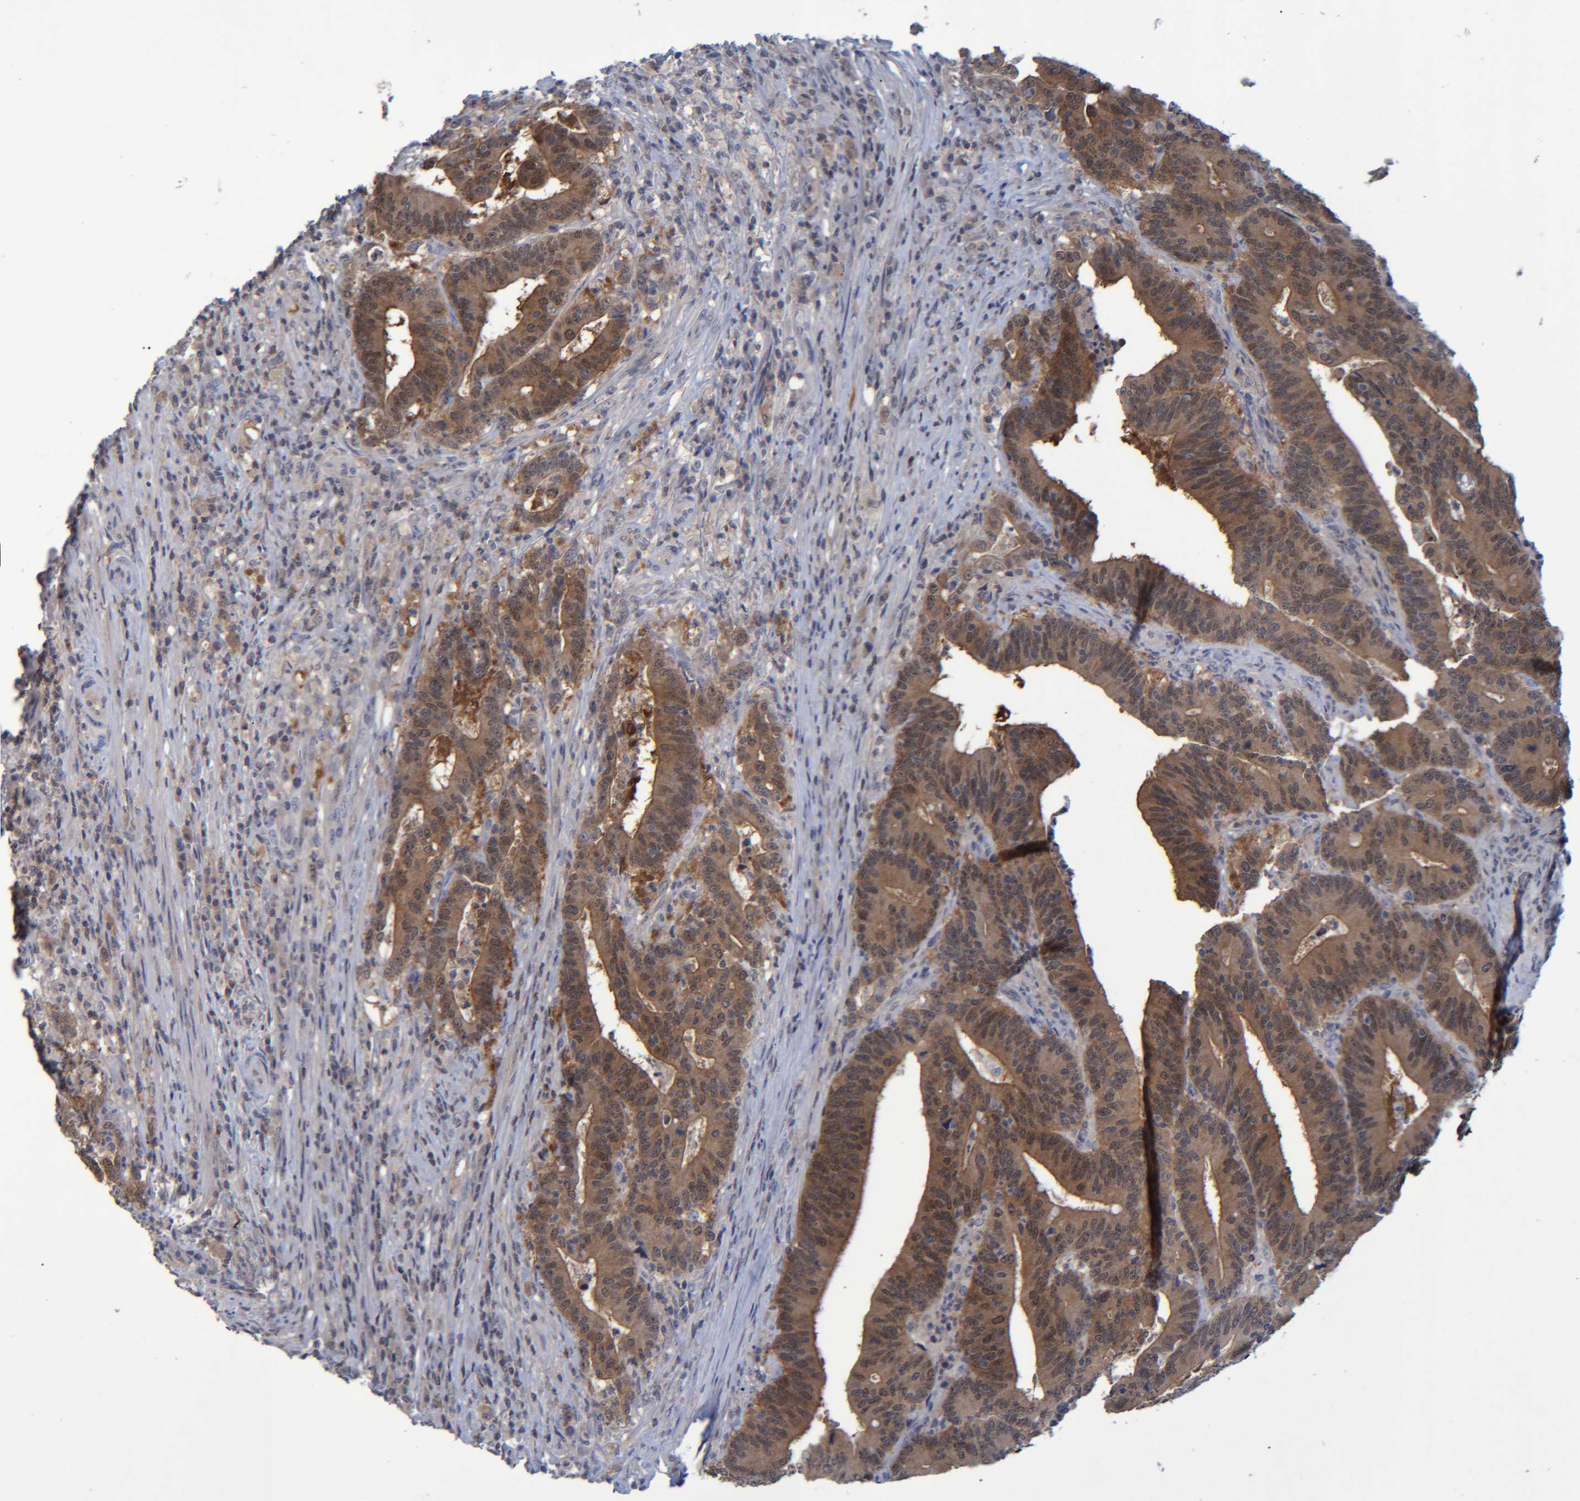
{"staining": {"intensity": "moderate", "quantity": ">75%", "location": "cytoplasmic/membranous"}, "tissue": "colorectal cancer", "cell_type": "Tumor cells", "image_type": "cancer", "snomed": [{"axis": "morphology", "description": "Adenocarcinoma, NOS"}, {"axis": "topography", "description": "Colon"}], "caption": "Colorectal cancer stained with a protein marker displays moderate staining in tumor cells.", "gene": "PCYT2", "patient": {"sex": "female", "age": 66}}